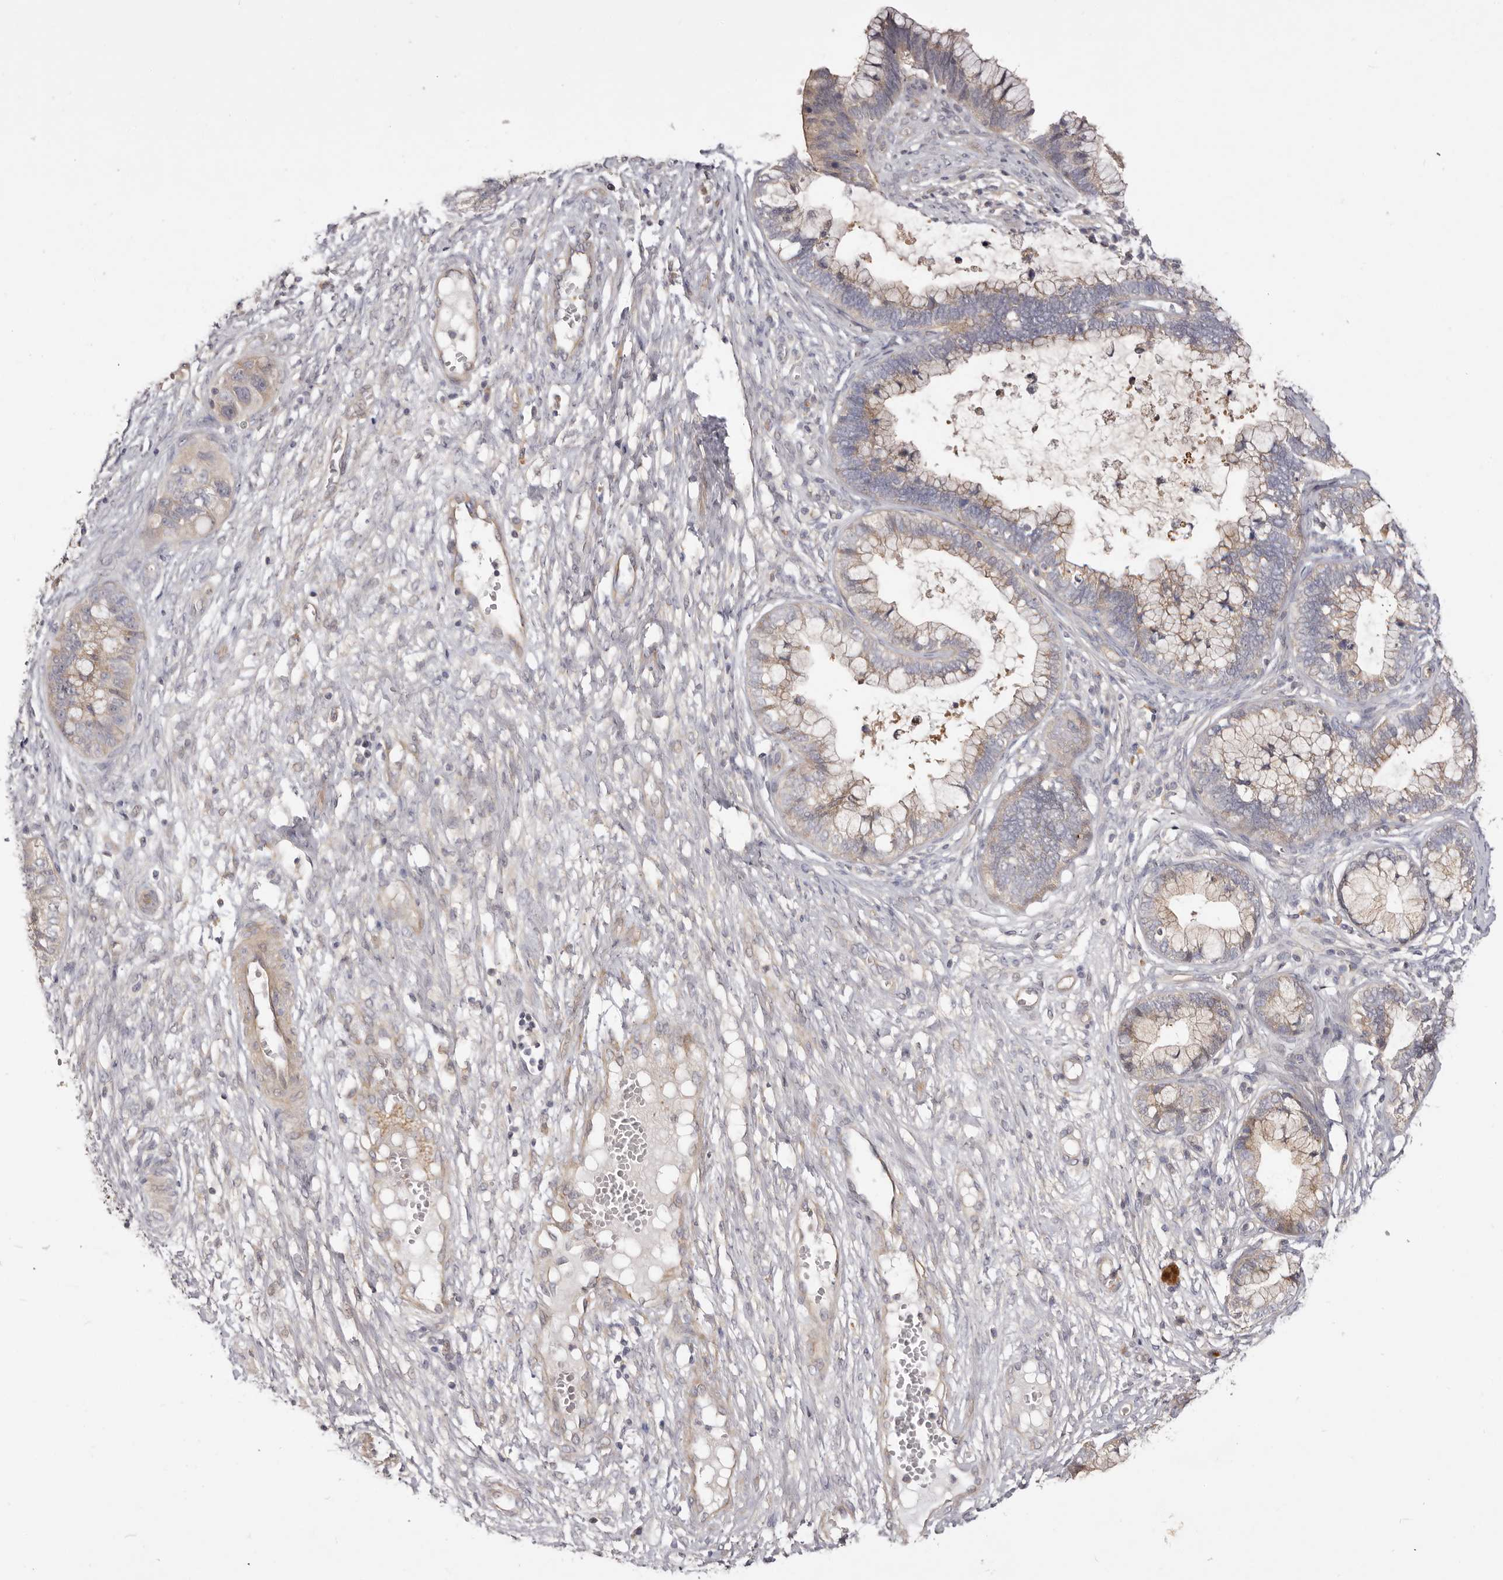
{"staining": {"intensity": "weak", "quantity": "25%-75%", "location": "cytoplasmic/membranous"}, "tissue": "cervical cancer", "cell_type": "Tumor cells", "image_type": "cancer", "snomed": [{"axis": "morphology", "description": "Adenocarcinoma, NOS"}, {"axis": "topography", "description": "Cervix"}], "caption": "A histopathology image of cervical adenocarcinoma stained for a protein exhibits weak cytoplasmic/membranous brown staining in tumor cells.", "gene": "ADAMTS9", "patient": {"sex": "female", "age": 44}}